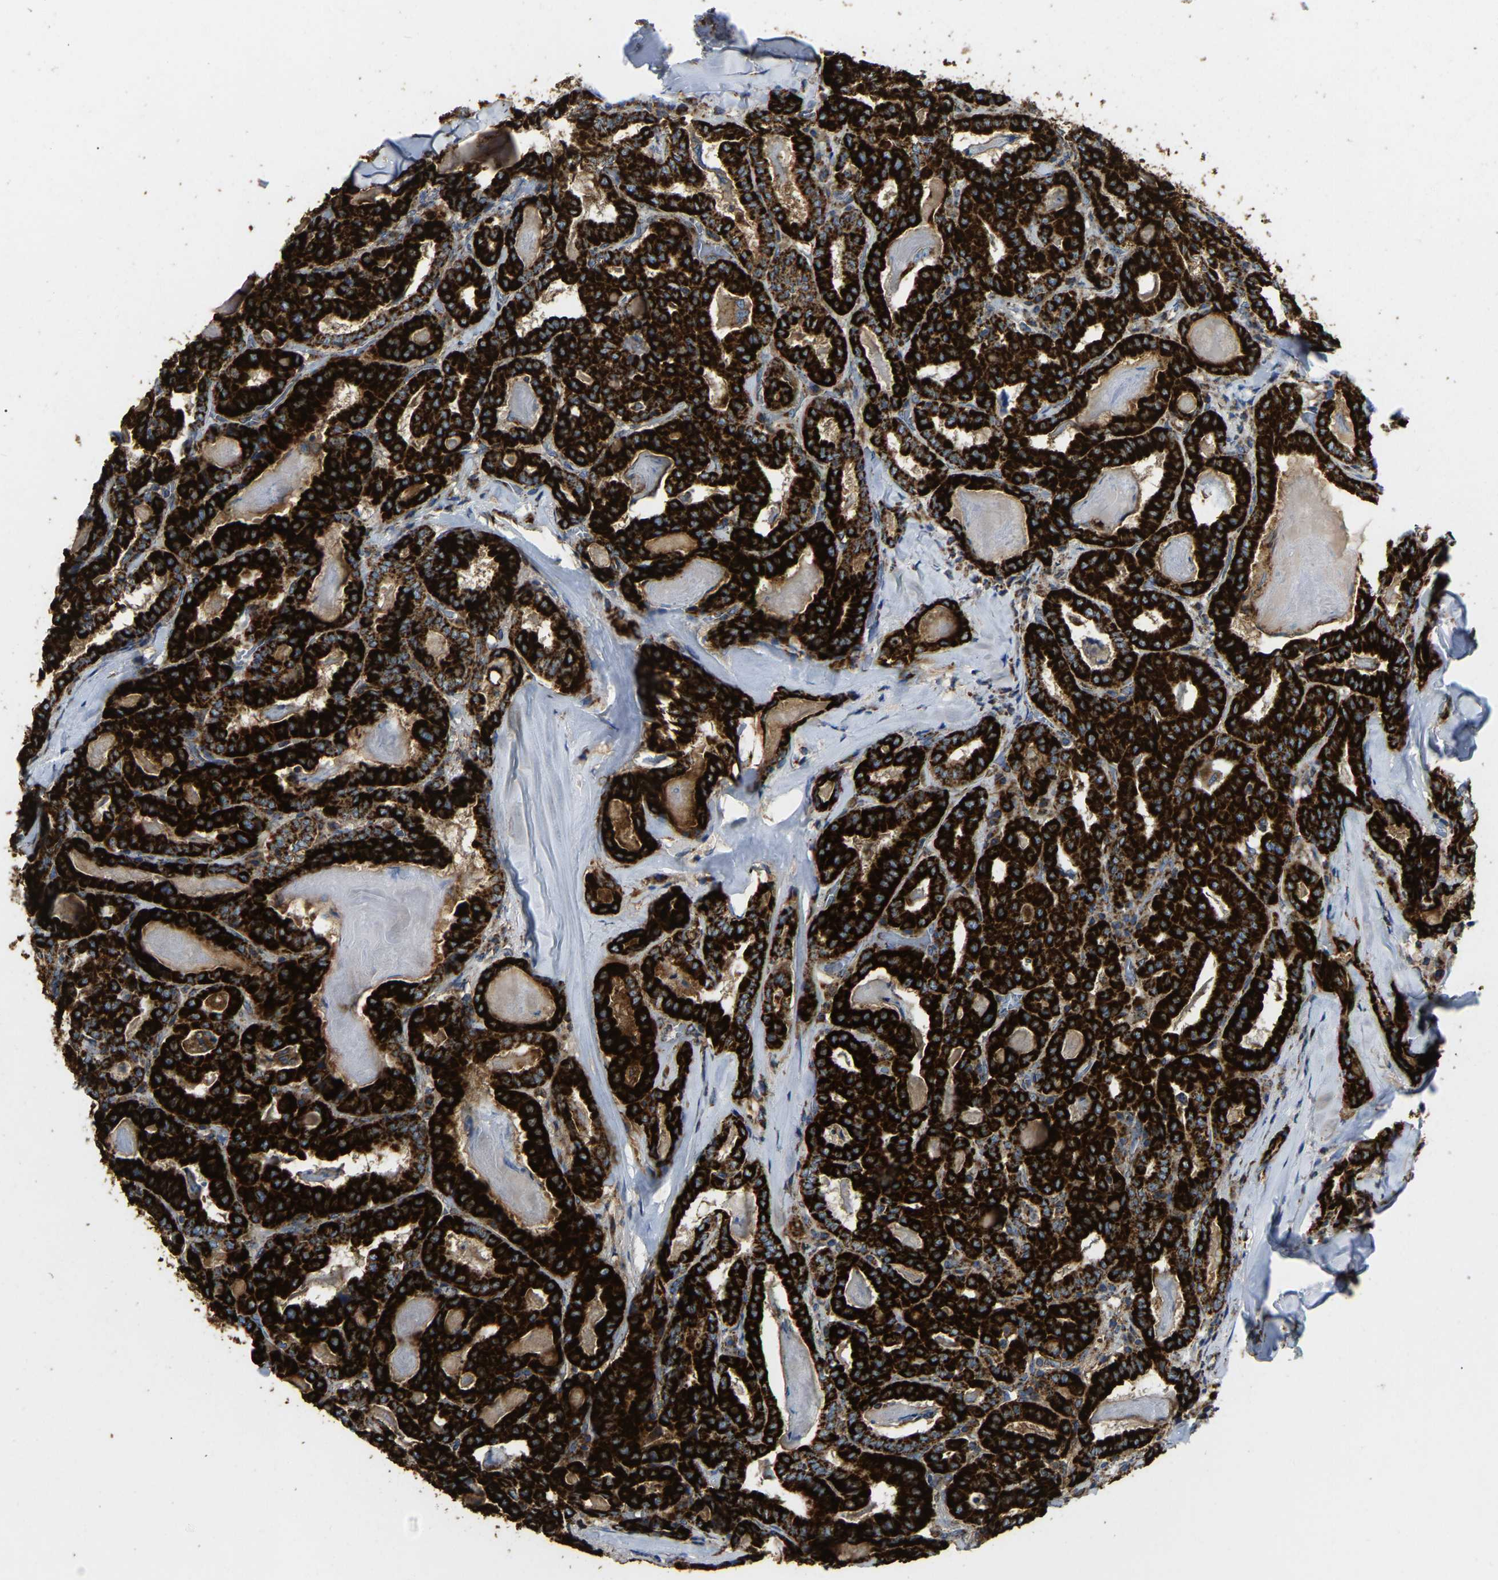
{"staining": {"intensity": "strong", "quantity": ">75%", "location": "cytoplasmic/membranous"}, "tissue": "thyroid cancer", "cell_type": "Tumor cells", "image_type": "cancer", "snomed": [{"axis": "morphology", "description": "Papillary adenocarcinoma, NOS"}, {"axis": "topography", "description": "Thyroid gland"}], "caption": "Papillary adenocarcinoma (thyroid) stained with immunohistochemistry (IHC) reveals strong cytoplasmic/membranous staining in about >75% of tumor cells.", "gene": "HIBADH", "patient": {"sex": "female", "age": 42}}